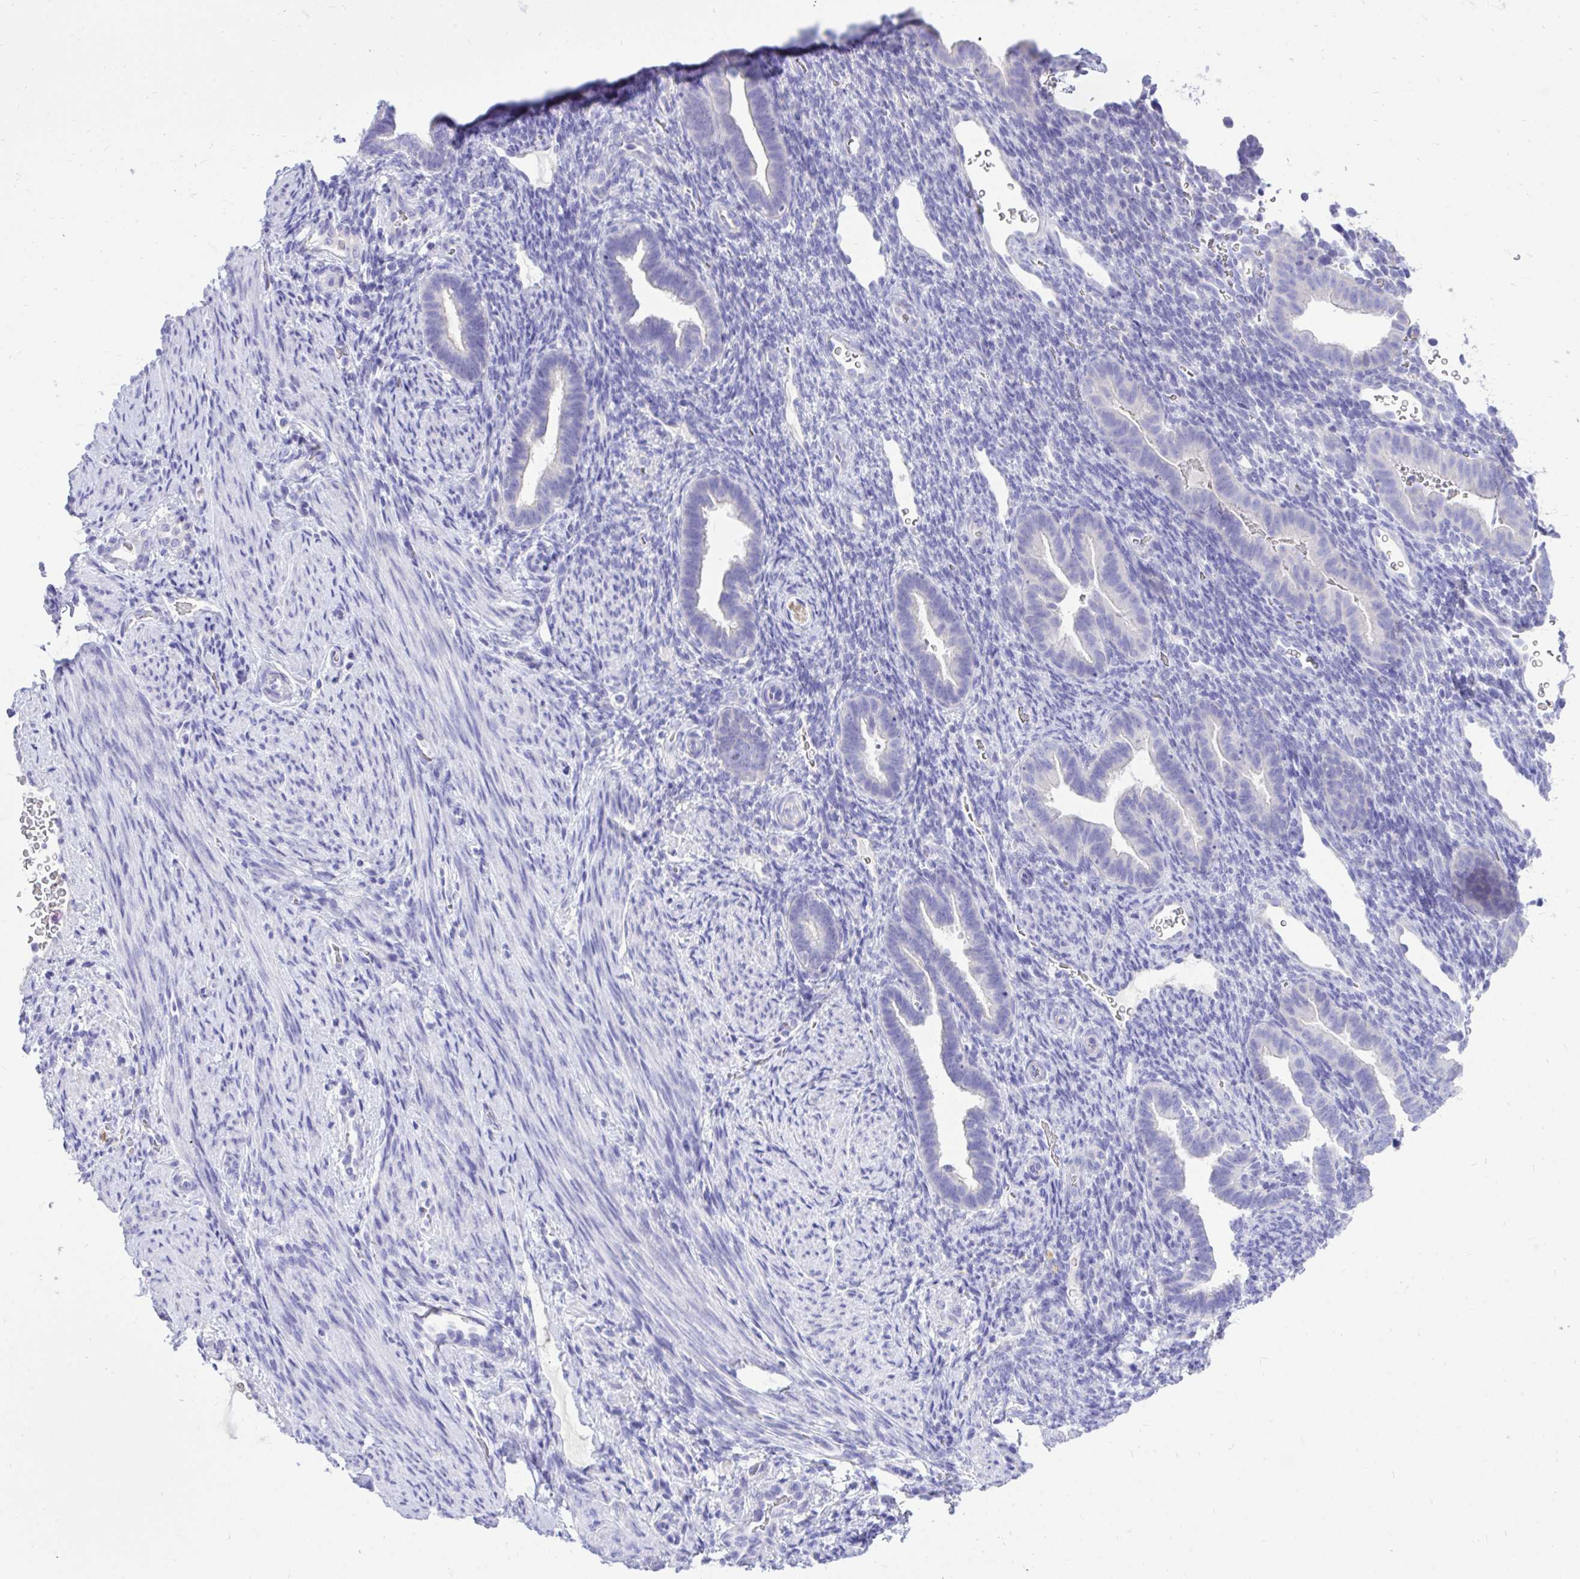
{"staining": {"intensity": "negative", "quantity": "none", "location": "none"}, "tissue": "endometrium", "cell_type": "Cells in endometrial stroma", "image_type": "normal", "snomed": [{"axis": "morphology", "description": "Normal tissue, NOS"}, {"axis": "topography", "description": "Endometrium"}], "caption": "The histopathology image demonstrates no staining of cells in endometrial stroma in normal endometrium.", "gene": "MON1A", "patient": {"sex": "female", "age": 34}}